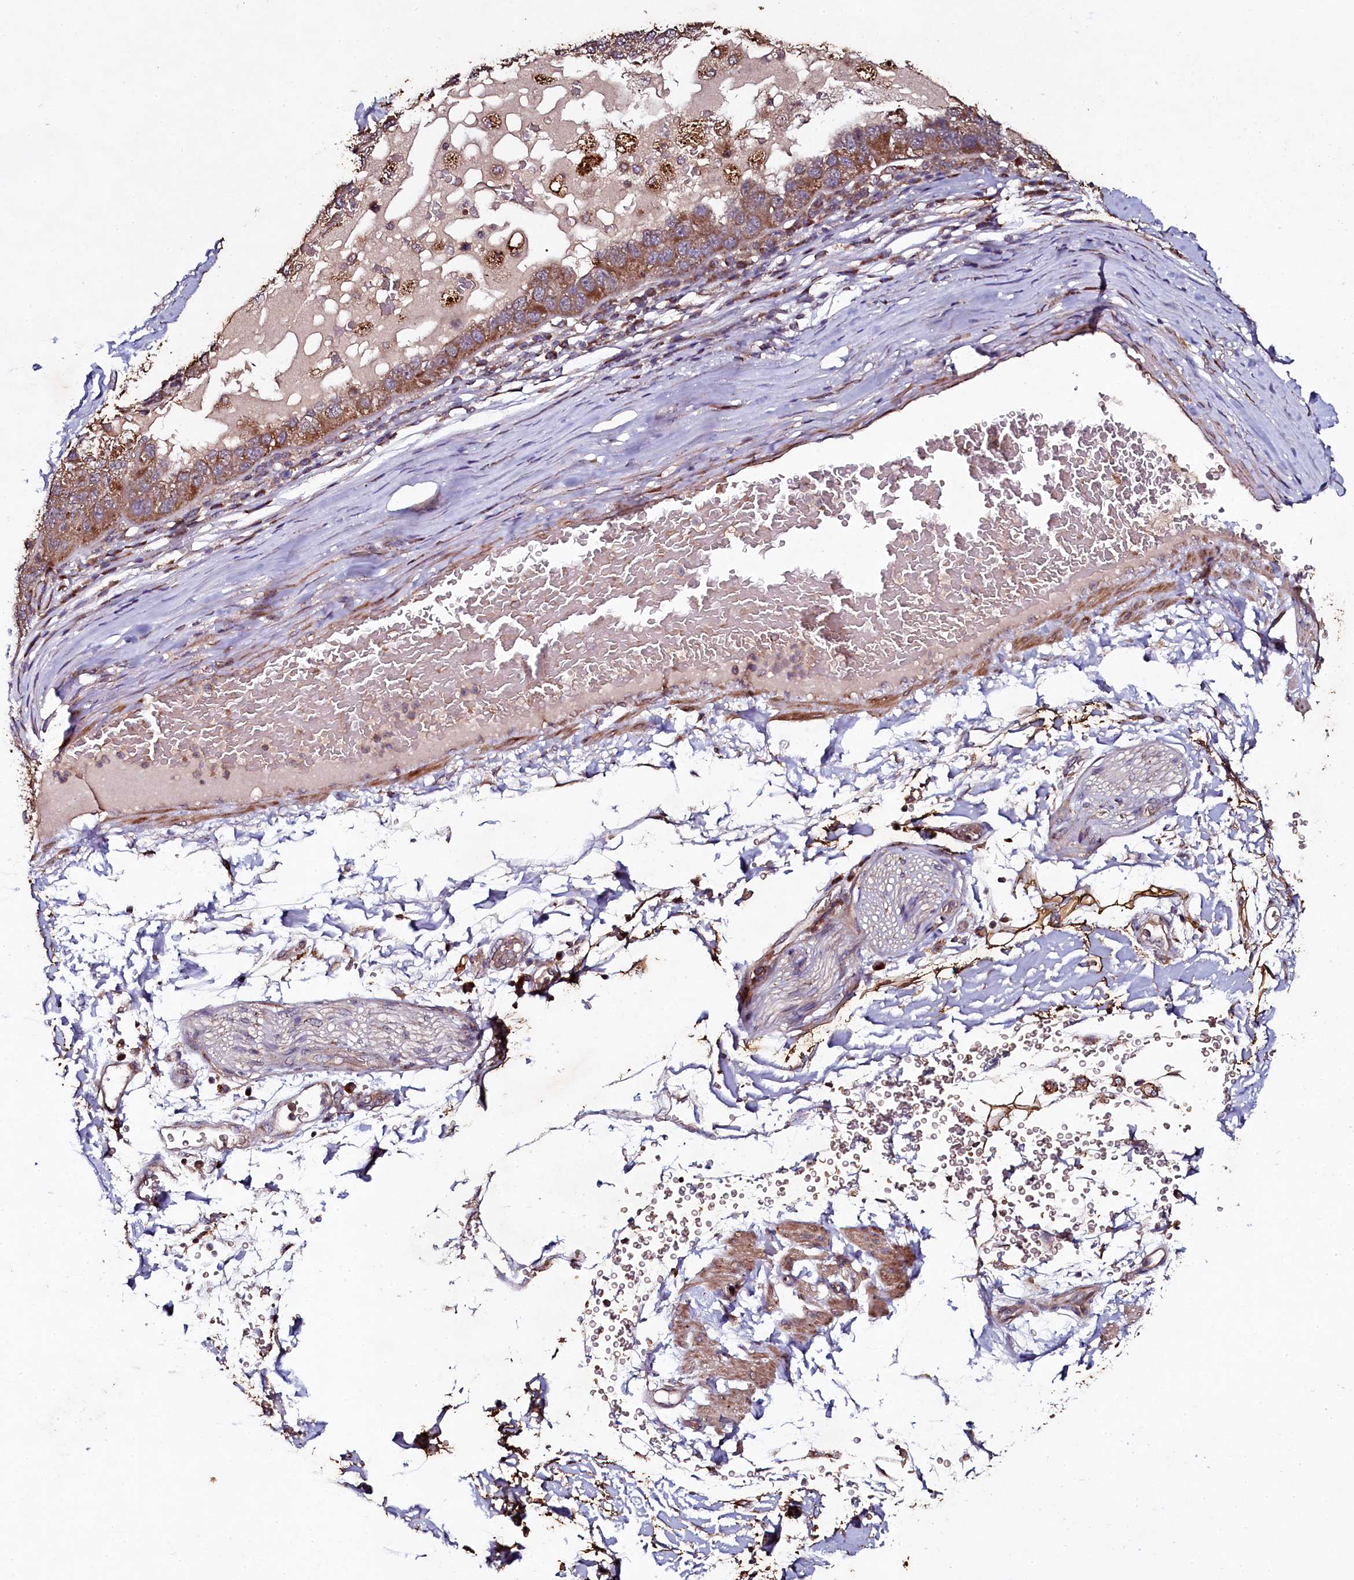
{"staining": {"intensity": "moderate", "quantity": ">75%", "location": "cytoplasmic/membranous"}, "tissue": "pancreatic cancer", "cell_type": "Tumor cells", "image_type": "cancer", "snomed": [{"axis": "morphology", "description": "Adenocarcinoma, NOS"}, {"axis": "topography", "description": "Pancreas"}], "caption": "Tumor cells display moderate cytoplasmic/membranous staining in about >75% of cells in pancreatic adenocarcinoma. Nuclei are stained in blue.", "gene": "SEC24C", "patient": {"sex": "female", "age": 61}}